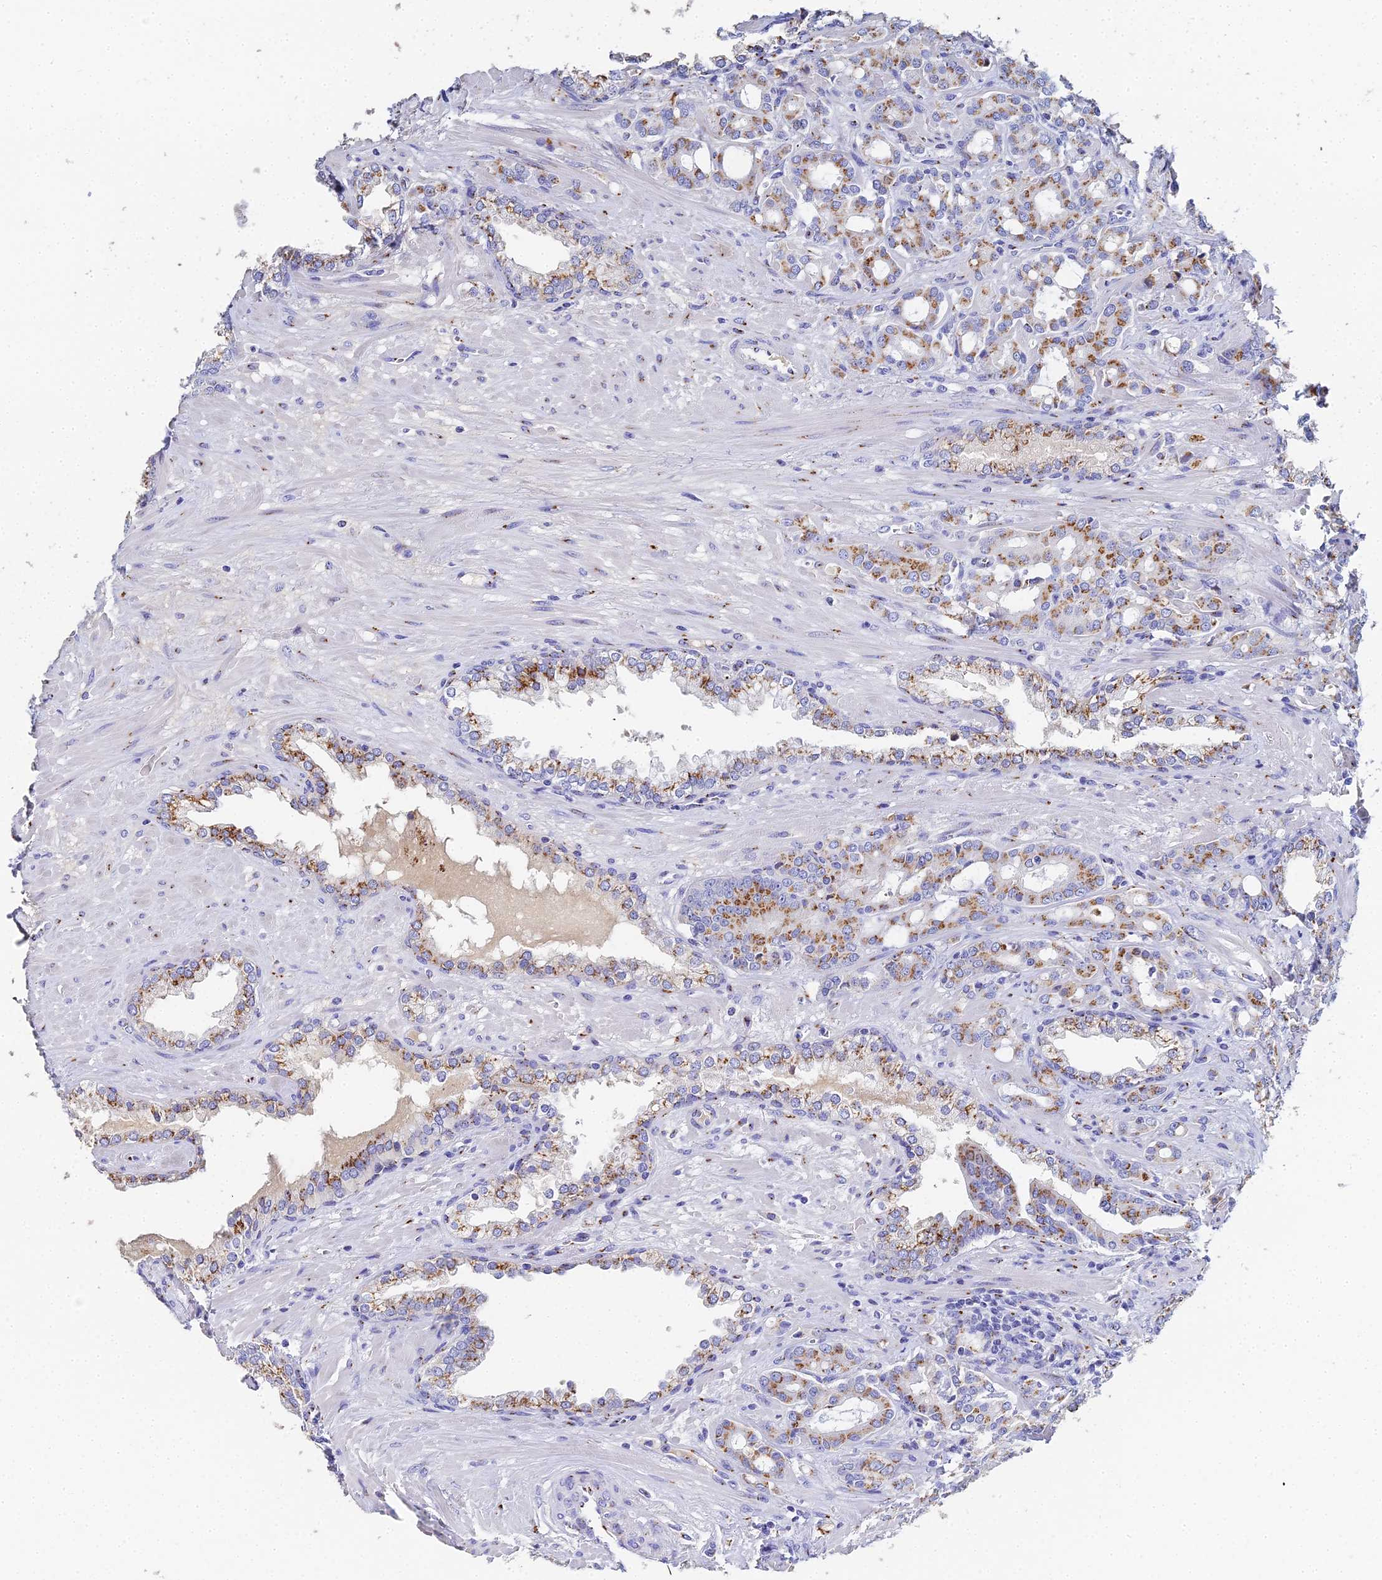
{"staining": {"intensity": "moderate", "quantity": ">75%", "location": "cytoplasmic/membranous"}, "tissue": "prostate cancer", "cell_type": "Tumor cells", "image_type": "cancer", "snomed": [{"axis": "morphology", "description": "Adenocarcinoma, High grade"}, {"axis": "topography", "description": "Prostate"}], "caption": "Protein expression analysis of human high-grade adenocarcinoma (prostate) reveals moderate cytoplasmic/membranous positivity in about >75% of tumor cells. Using DAB (3,3'-diaminobenzidine) (brown) and hematoxylin (blue) stains, captured at high magnification using brightfield microscopy.", "gene": "ENSG00000268674", "patient": {"sex": "male", "age": 72}}